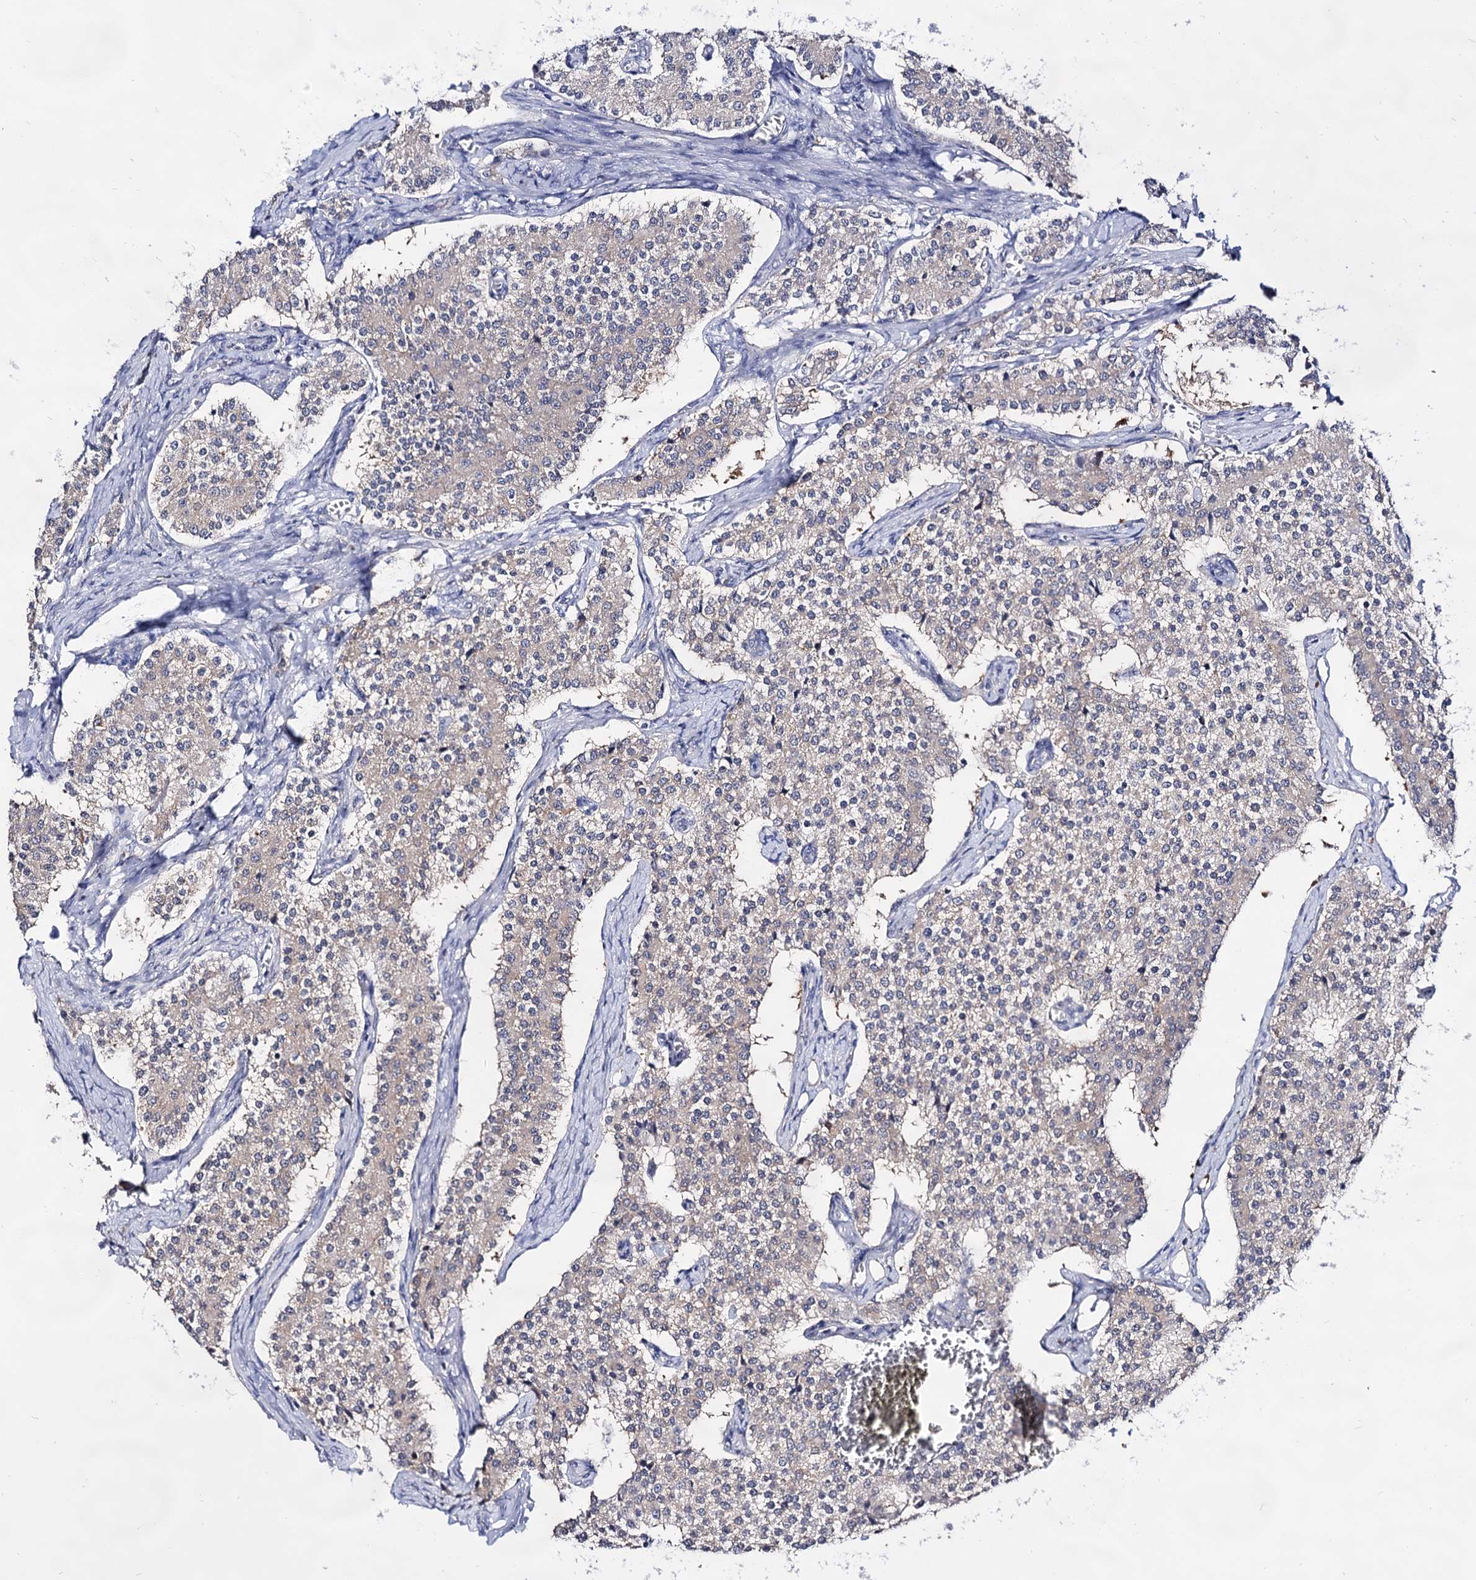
{"staining": {"intensity": "weak", "quantity": "25%-75%", "location": "cytoplasmic/membranous"}, "tissue": "carcinoid", "cell_type": "Tumor cells", "image_type": "cancer", "snomed": [{"axis": "morphology", "description": "Carcinoid, malignant, NOS"}, {"axis": "topography", "description": "Colon"}], "caption": "This is an image of immunohistochemistry staining of carcinoid (malignant), which shows weak staining in the cytoplasmic/membranous of tumor cells.", "gene": "ARFIP2", "patient": {"sex": "female", "age": 52}}